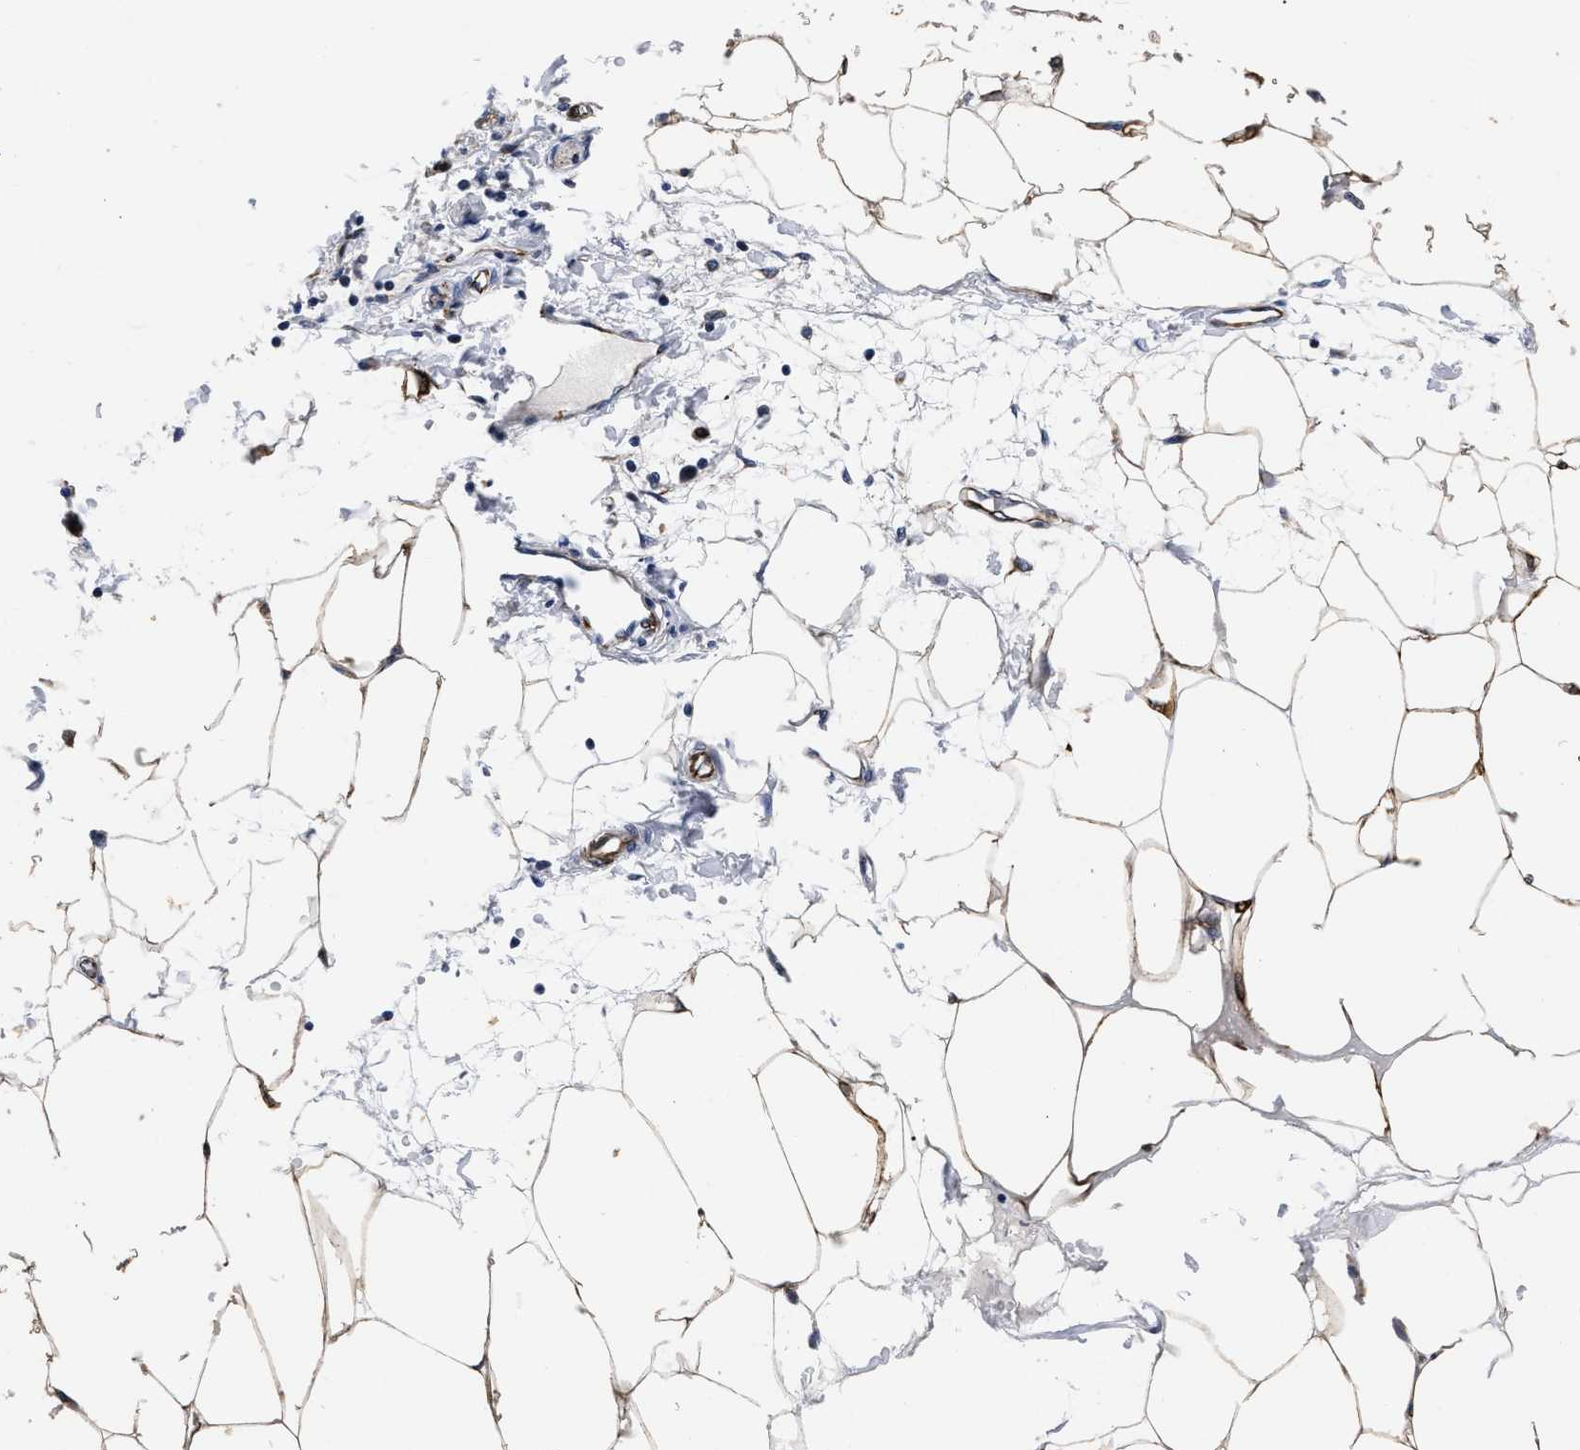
{"staining": {"intensity": "moderate", "quantity": ">75%", "location": "cytoplasmic/membranous"}, "tissue": "adipose tissue", "cell_type": "Adipocytes", "image_type": "normal", "snomed": [{"axis": "morphology", "description": "Normal tissue, NOS"}, {"axis": "morphology", "description": "Adenocarcinoma, NOS"}, {"axis": "topography", "description": "Colon"}, {"axis": "topography", "description": "Peripheral nerve tissue"}], "caption": "This image reveals immunohistochemistry staining of unremarkable human adipose tissue, with medium moderate cytoplasmic/membranous positivity in about >75% of adipocytes.", "gene": "OR10G3", "patient": {"sex": "male", "age": 14}}